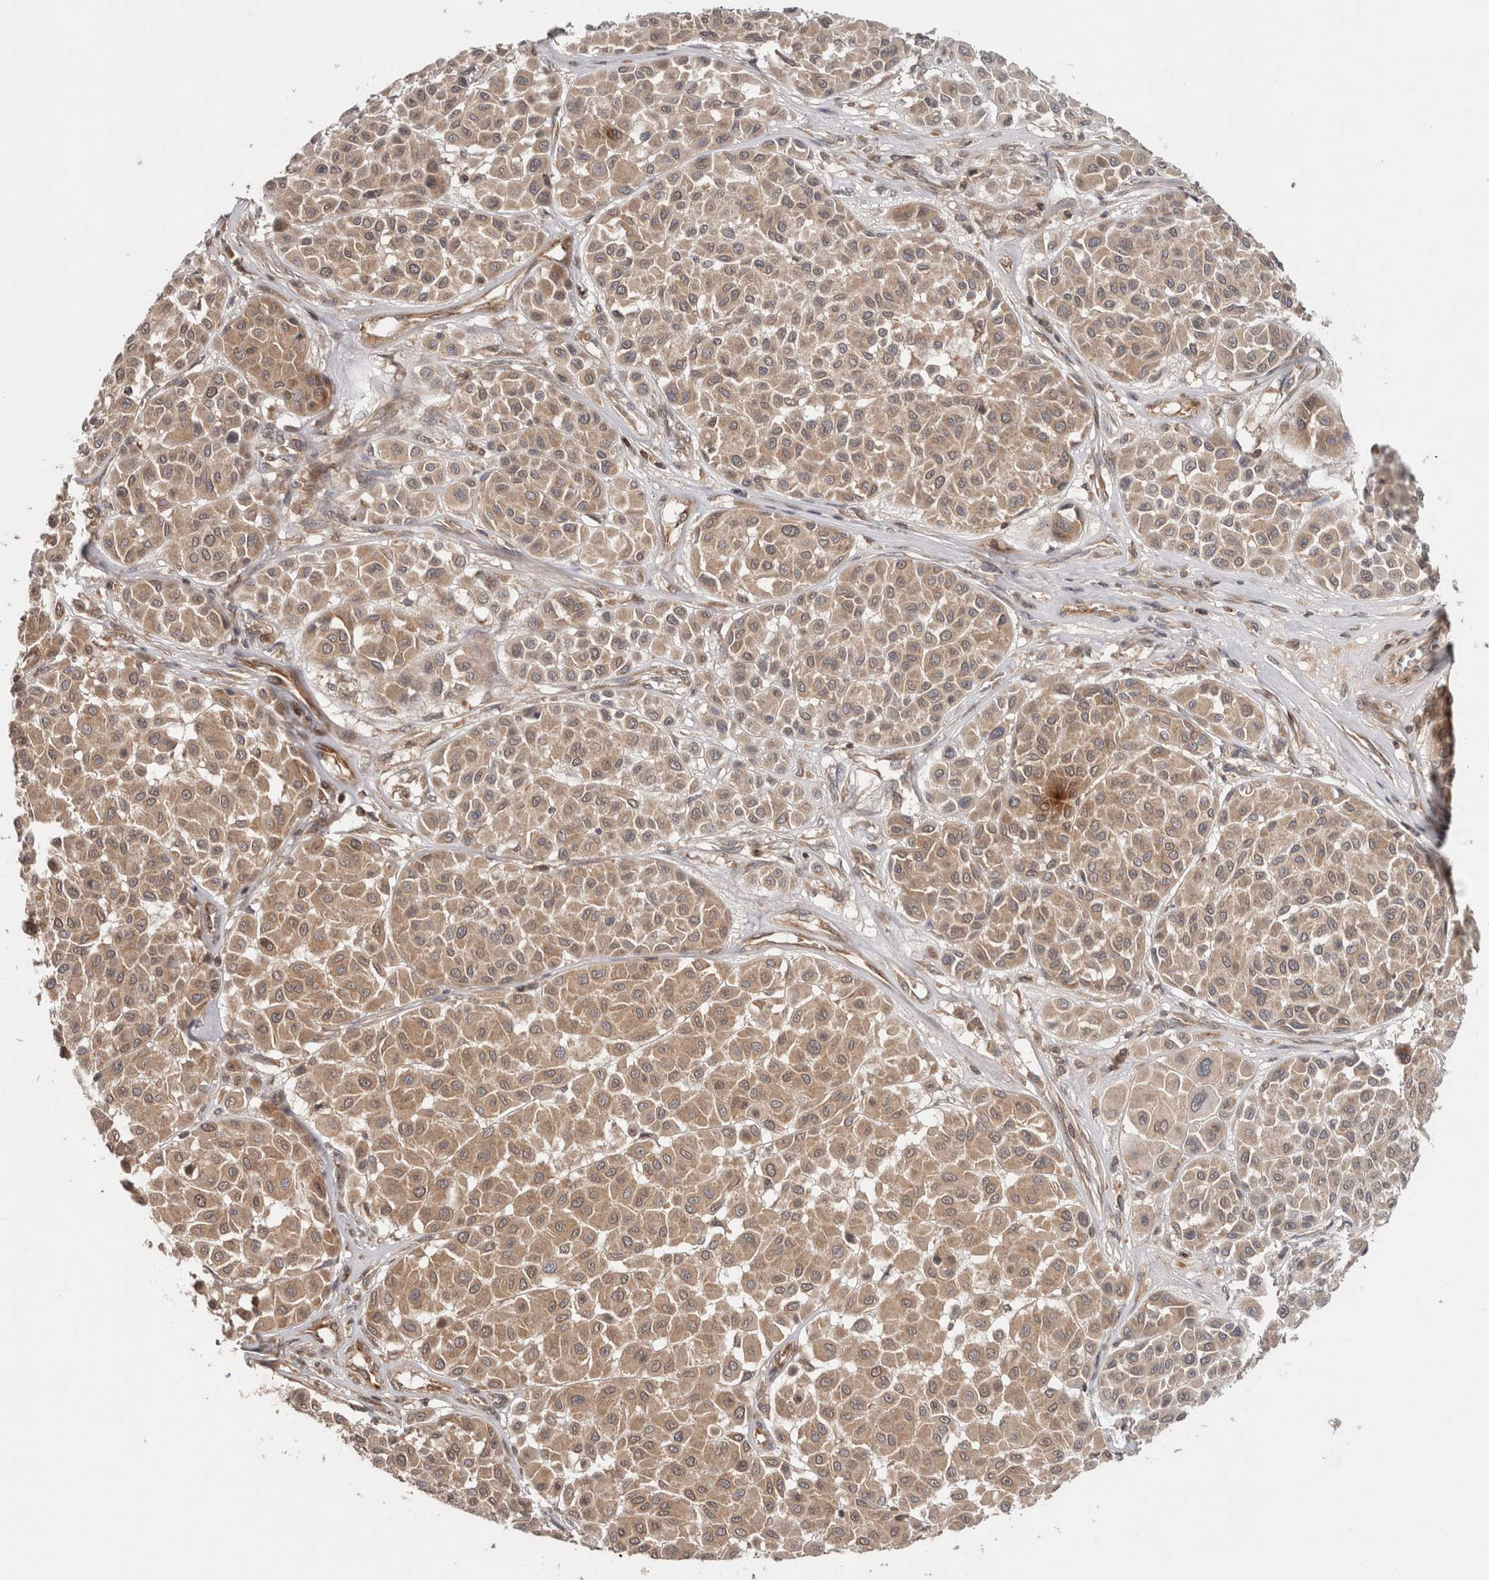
{"staining": {"intensity": "weak", "quantity": ">75%", "location": "cytoplasmic/membranous"}, "tissue": "melanoma", "cell_type": "Tumor cells", "image_type": "cancer", "snomed": [{"axis": "morphology", "description": "Malignant melanoma, Metastatic site"}, {"axis": "topography", "description": "Soft tissue"}], "caption": "Weak cytoplasmic/membranous positivity is present in about >75% of tumor cells in malignant melanoma (metastatic site).", "gene": "HMOX2", "patient": {"sex": "male", "age": 41}}